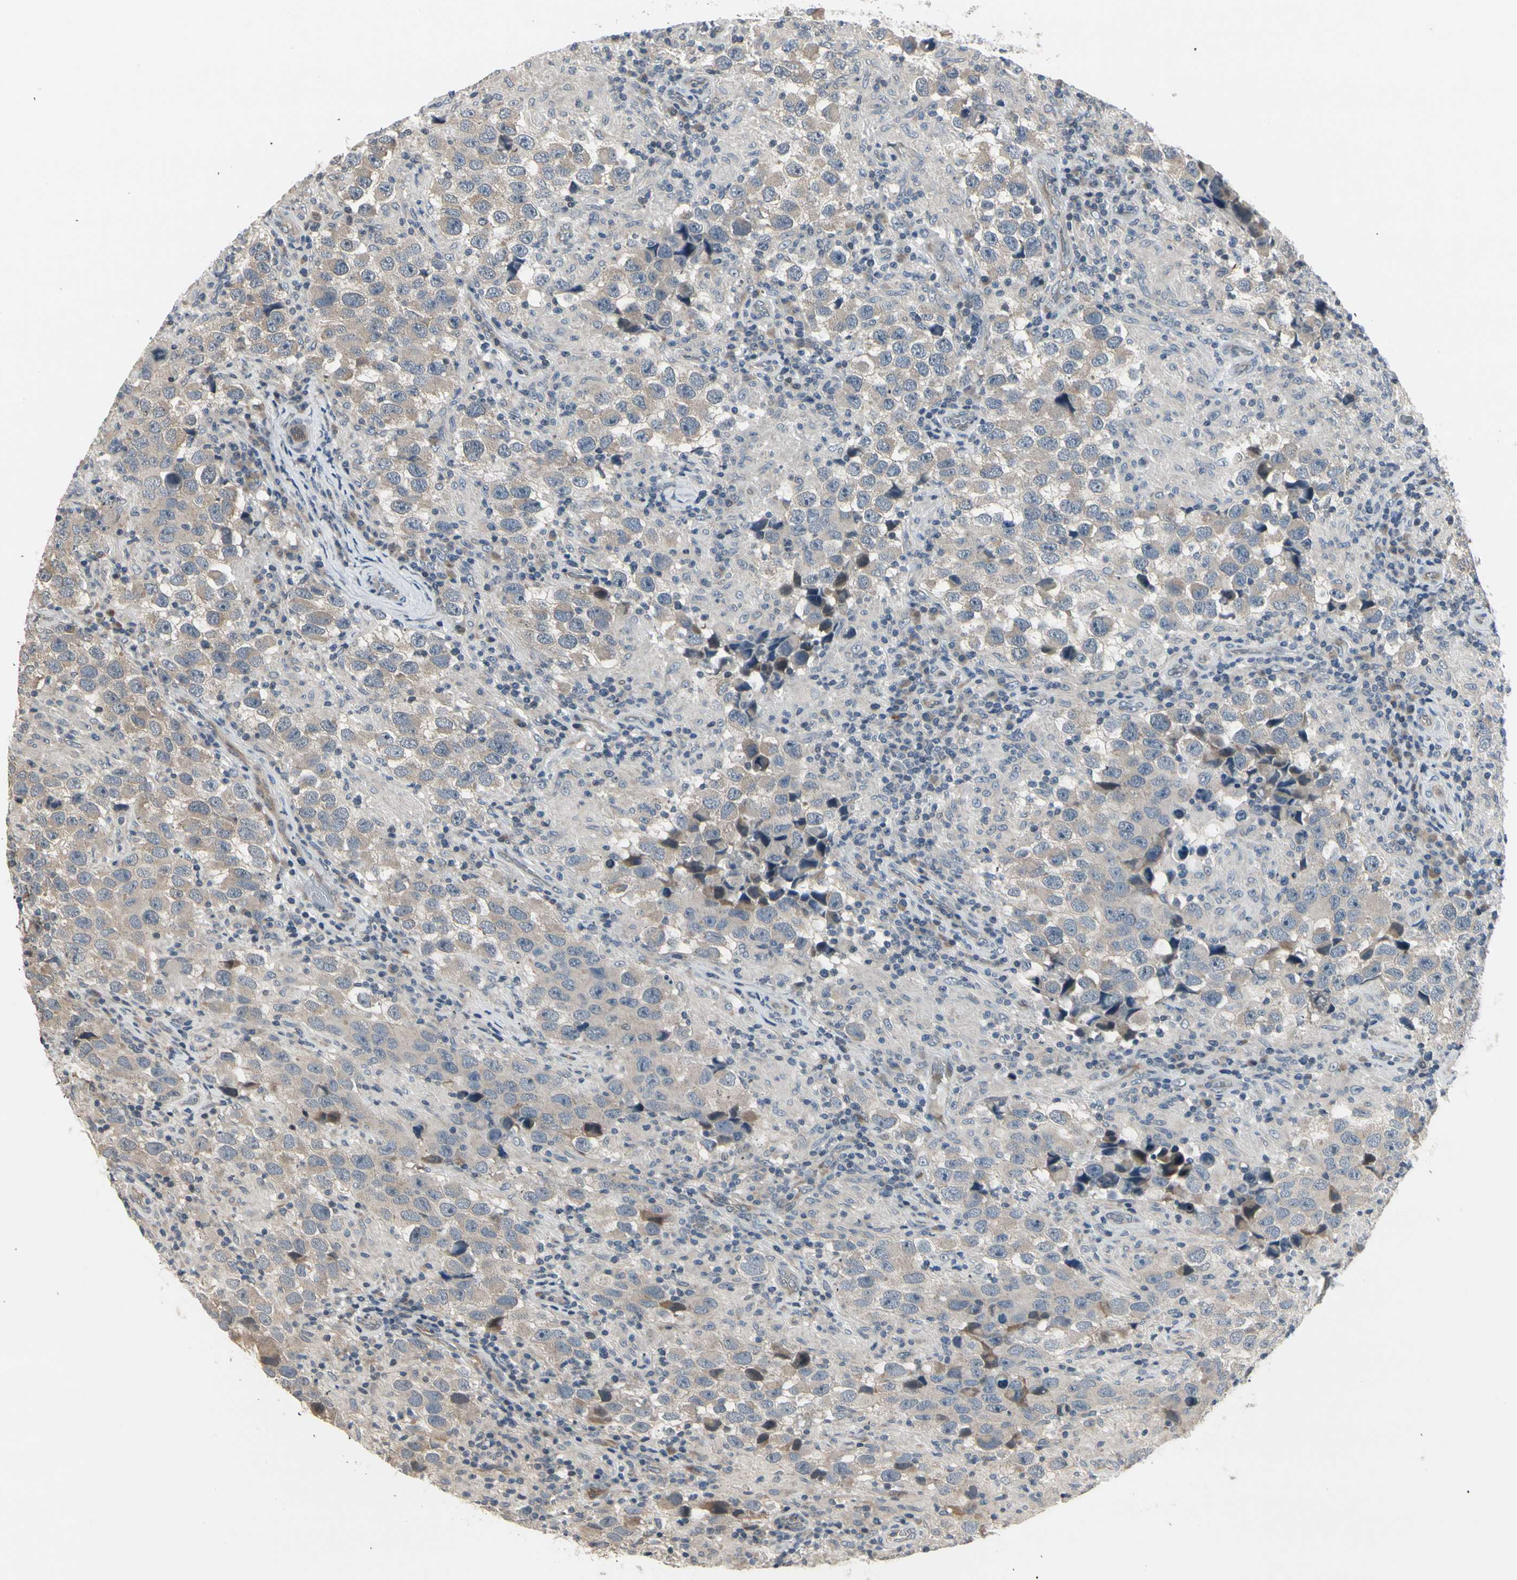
{"staining": {"intensity": "weak", "quantity": ">75%", "location": "cytoplasmic/membranous"}, "tissue": "testis cancer", "cell_type": "Tumor cells", "image_type": "cancer", "snomed": [{"axis": "morphology", "description": "Carcinoma, Embryonal, NOS"}, {"axis": "topography", "description": "Testis"}], "caption": "DAB (3,3'-diaminobenzidine) immunohistochemical staining of human testis cancer (embryonal carcinoma) shows weak cytoplasmic/membranous protein positivity in approximately >75% of tumor cells.", "gene": "SVBP", "patient": {"sex": "male", "age": 21}}